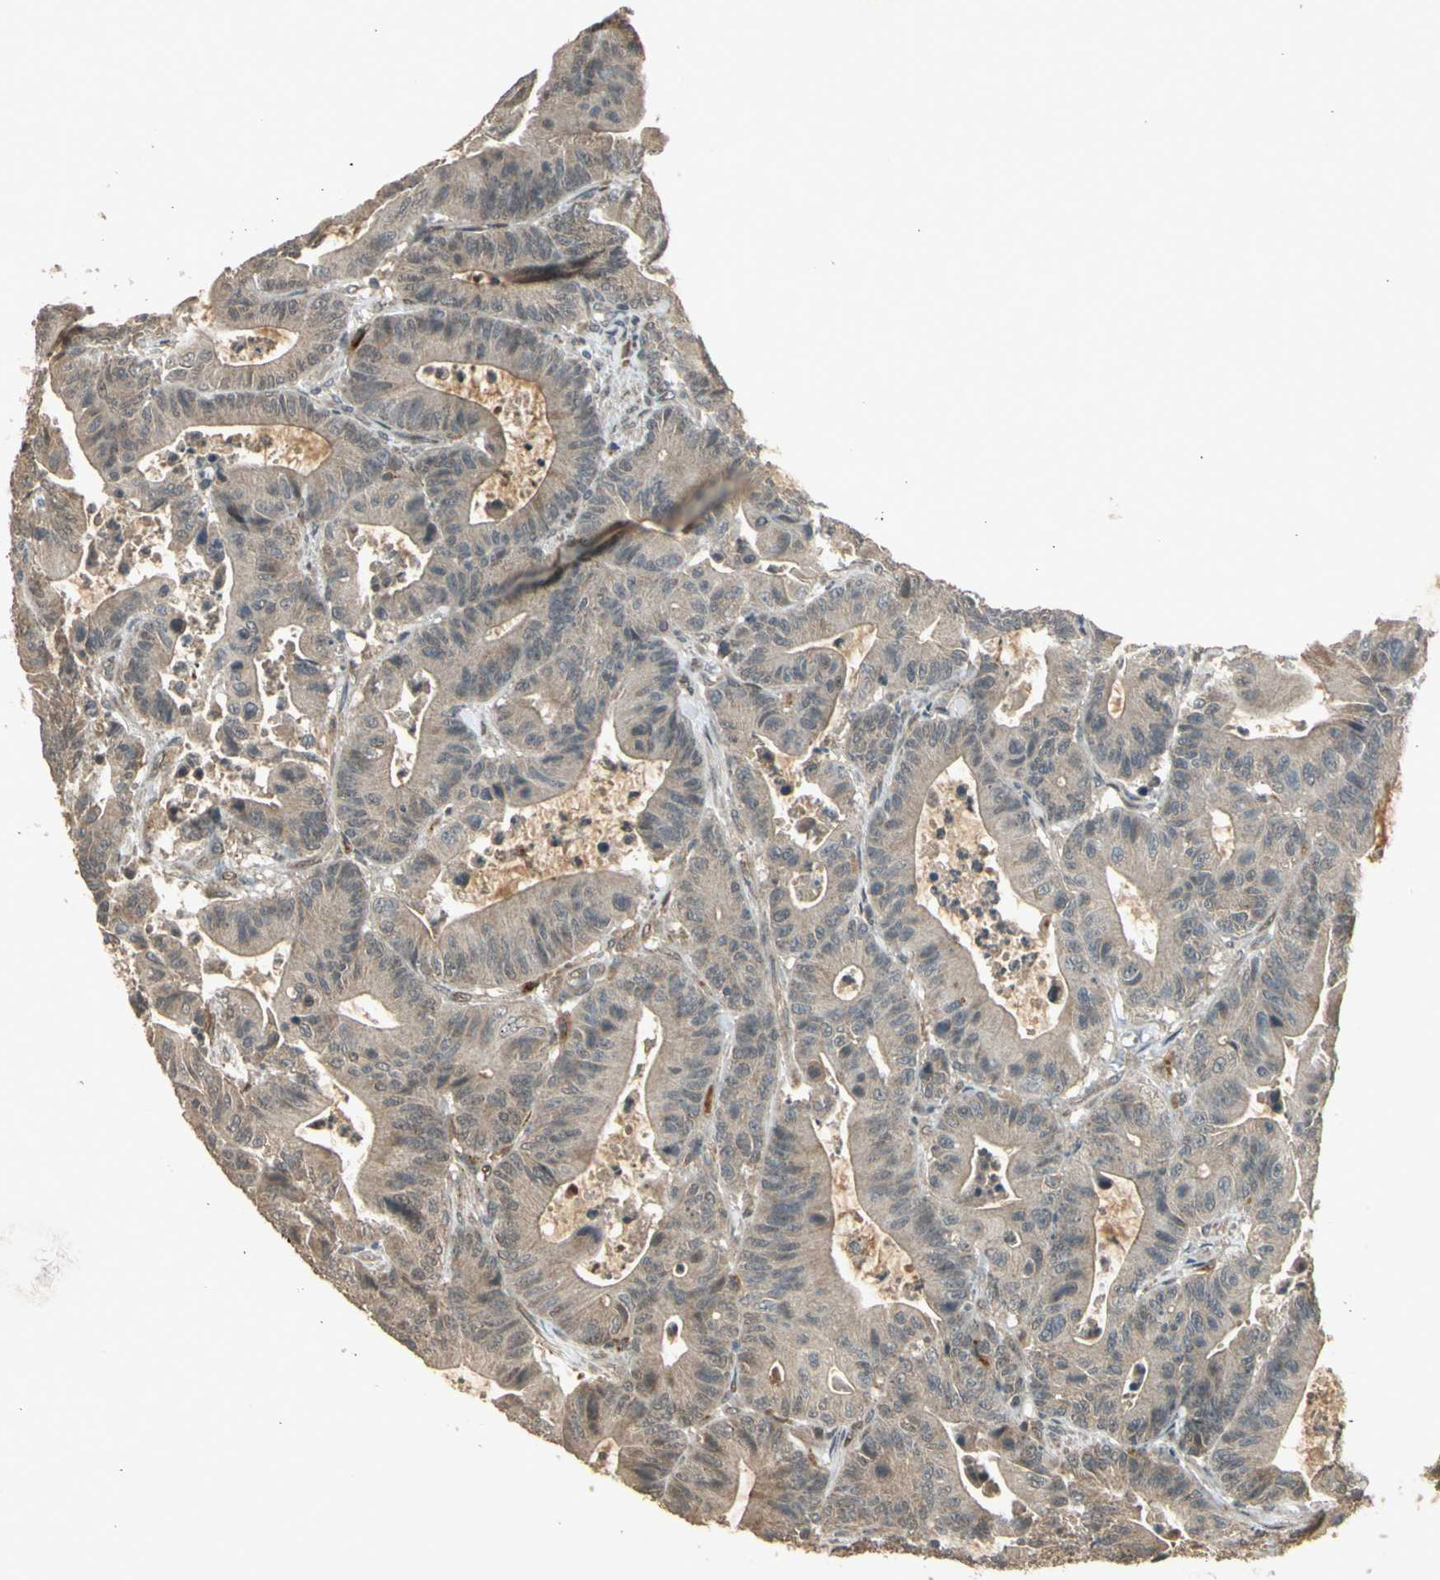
{"staining": {"intensity": "weak", "quantity": ">75%", "location": "cytoplasmic/membranous"}, "tissue": "colorectal cancer", "cell_type": "Tumor cells", "image_type": "cancer", "snomed": [{"axis": "morphology", "description": "Adenocarcinoma, NOS"}, {"axis": "topography", "description": "Colon"}], "caption": "IHC of human colorectal cancer (adenocarcinoma) demonstrates low levels of weak cytoplasmic/membranous positivity in approximately >75% of tumor cells.", "gene": "GMEB2", "patient": {"sex": "female", "age": 84}}